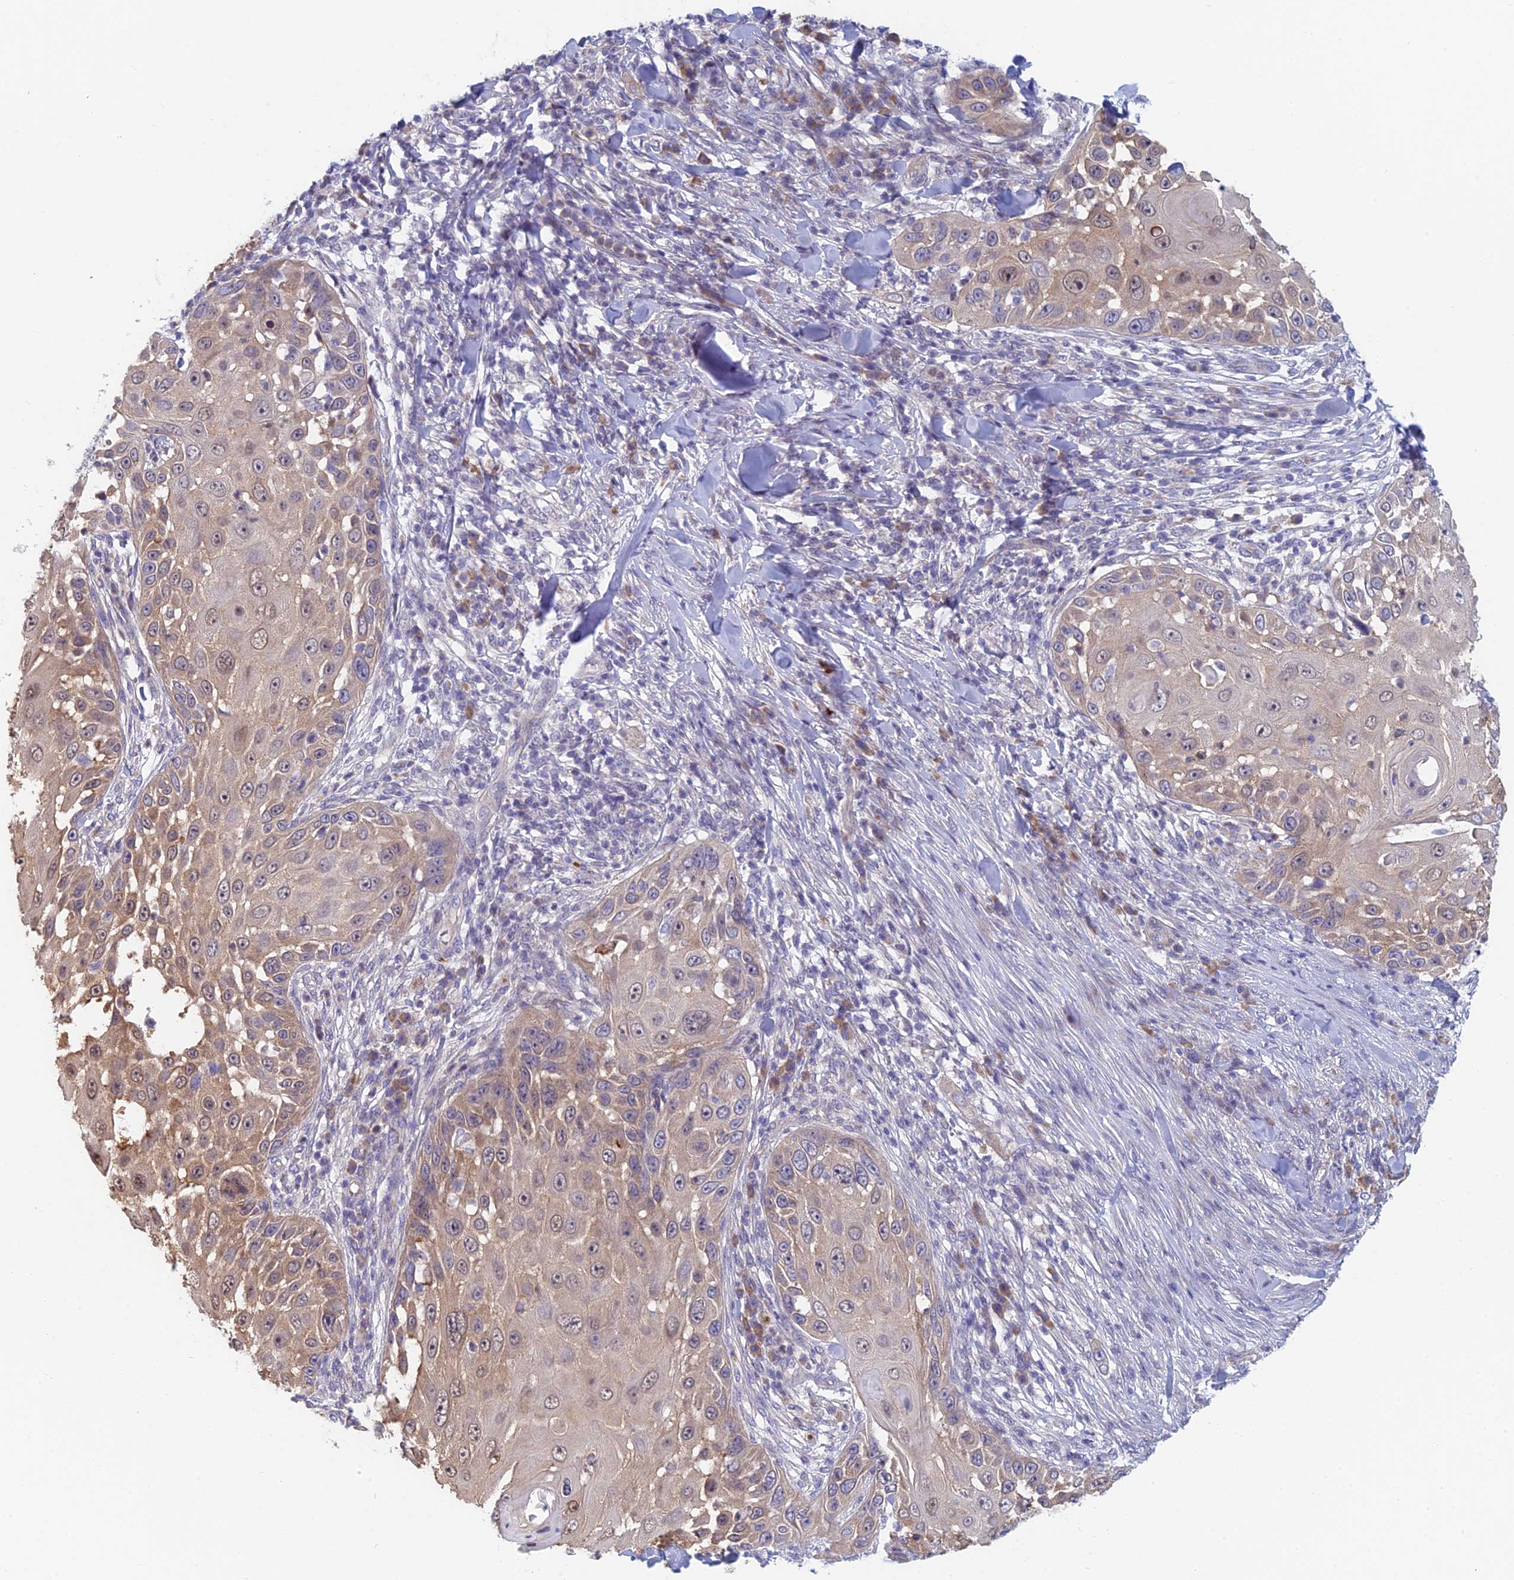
{"staining": {"intensity": "weak", "quantity": "25%-75%", "location": "cytoplasmic/membranous"}, "tissue": "skin cancer", "cell_type": "Tumor cells", "image_type": "cancer", "snomed": [{"axis": "morphology", "description": "Squamous cell carcinoma, NOS"}, {"axis": "topography", "description": "Skin"}], "caption": "Approximately 25%-75% of tumor cells in human skin cancer reveal weak cytoplasmic/membranous protein expression as visualized by brown immunohistochemical staining.", "gene": "PPP1R26", "patient": {"sex": "female", "age": 44}}